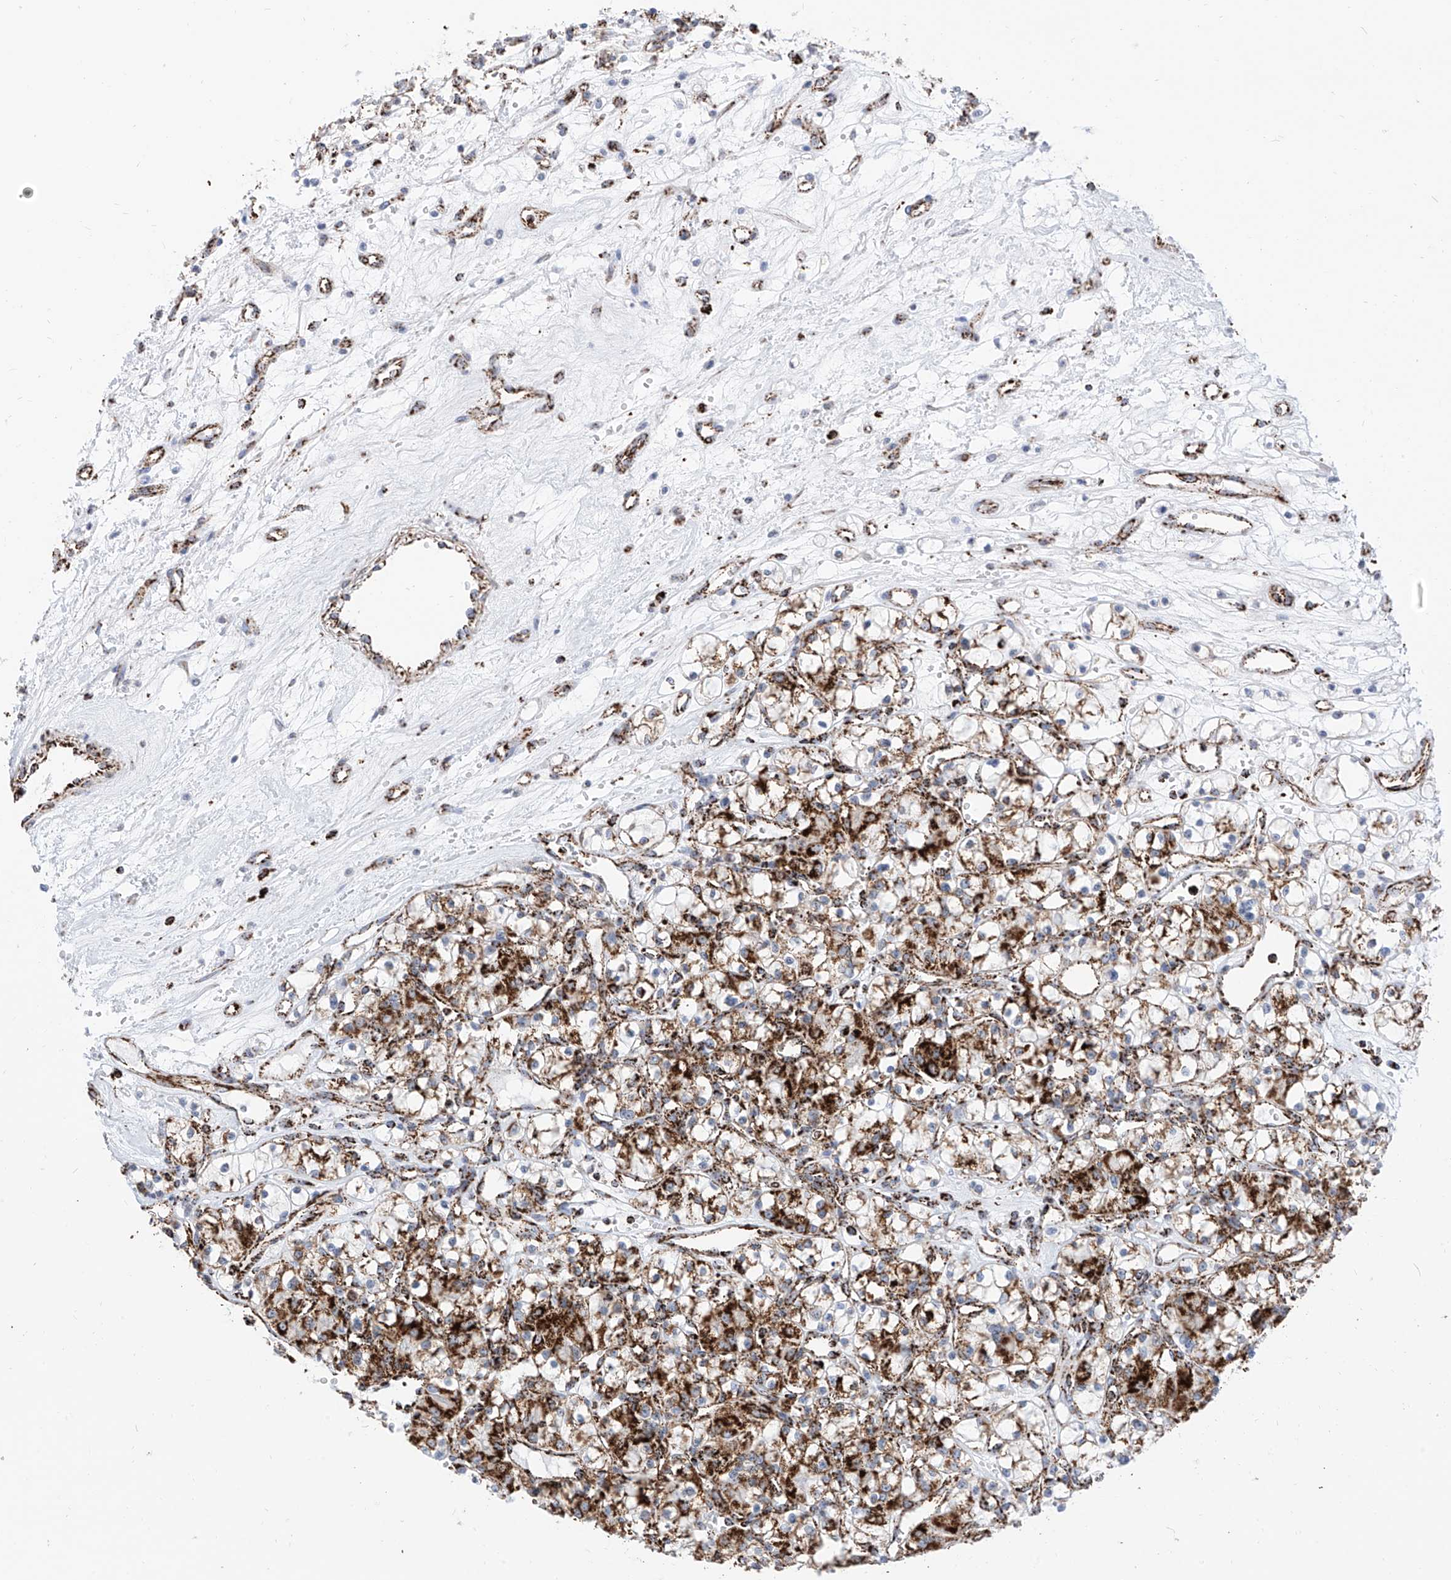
{"staining": {"intensity": "strong", "quantity": ">75%", "location": "cytoplasmic/membranous"}, "tissue": "renal cancer", "cell_type": "Tumor cells", "image_type": "cancer", "snomed": [{"axis": "morphology", "description": "Adenocarcinoma, NOS"}, {"axis": "topography", "description": "Kidney"}], "caption": "High-magnification brightfield microscopy of adenocarcinoma (renal) stained with DAB (3,3'-diaminobenzidine) (brown) and counterstained with hematoxylin (blue). tumor cells exhibit strong cytoplasmic/membranous expression is seen in approximately>75% of cells.", "gene": "COX5B", "patient": {"sex": "female", "age": 59}}